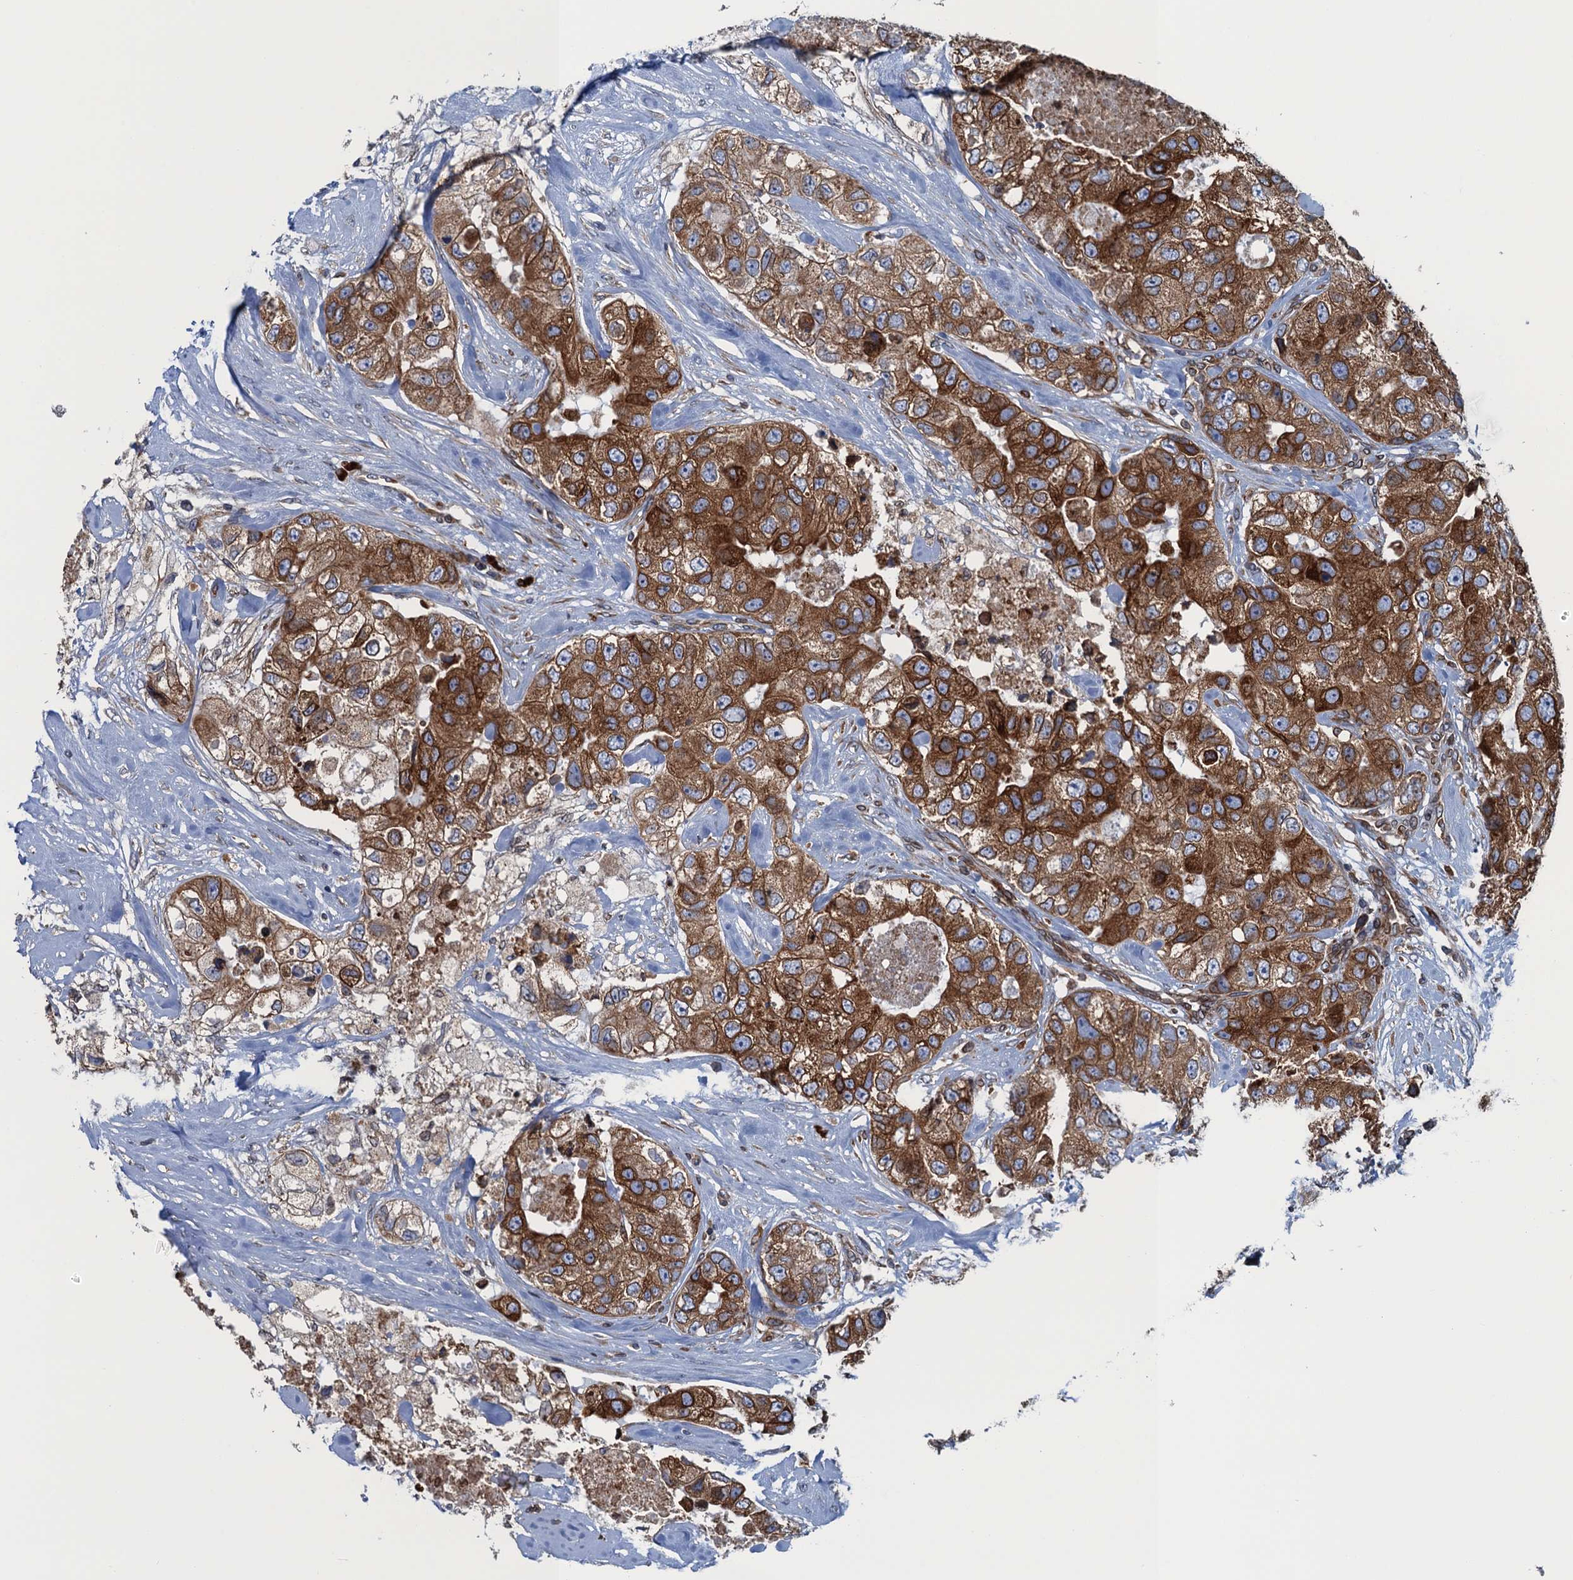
{"staining": {"intensity": "strong", "quantity": ">75%", "location": "cytoplasmic/membranous"}, "tissue": "breast cancer", "cell_type": "Tumor cells", "image_type": "cancer", "snomed": [{"axis": "morphology", "description": "Duct carcinoma"}, {"axis": "topography", "description": "Breast"}], "caption": "IHC (DAB (3,3'-diaminobenzidine)) staining of human intraductal carcinoma (breast) displays strong cytoplasmic/membranous protein positivity in approximately >75% of tumor cells.", "gene": "TMEM205", "patient": {"sex": "female", "age": 62}}